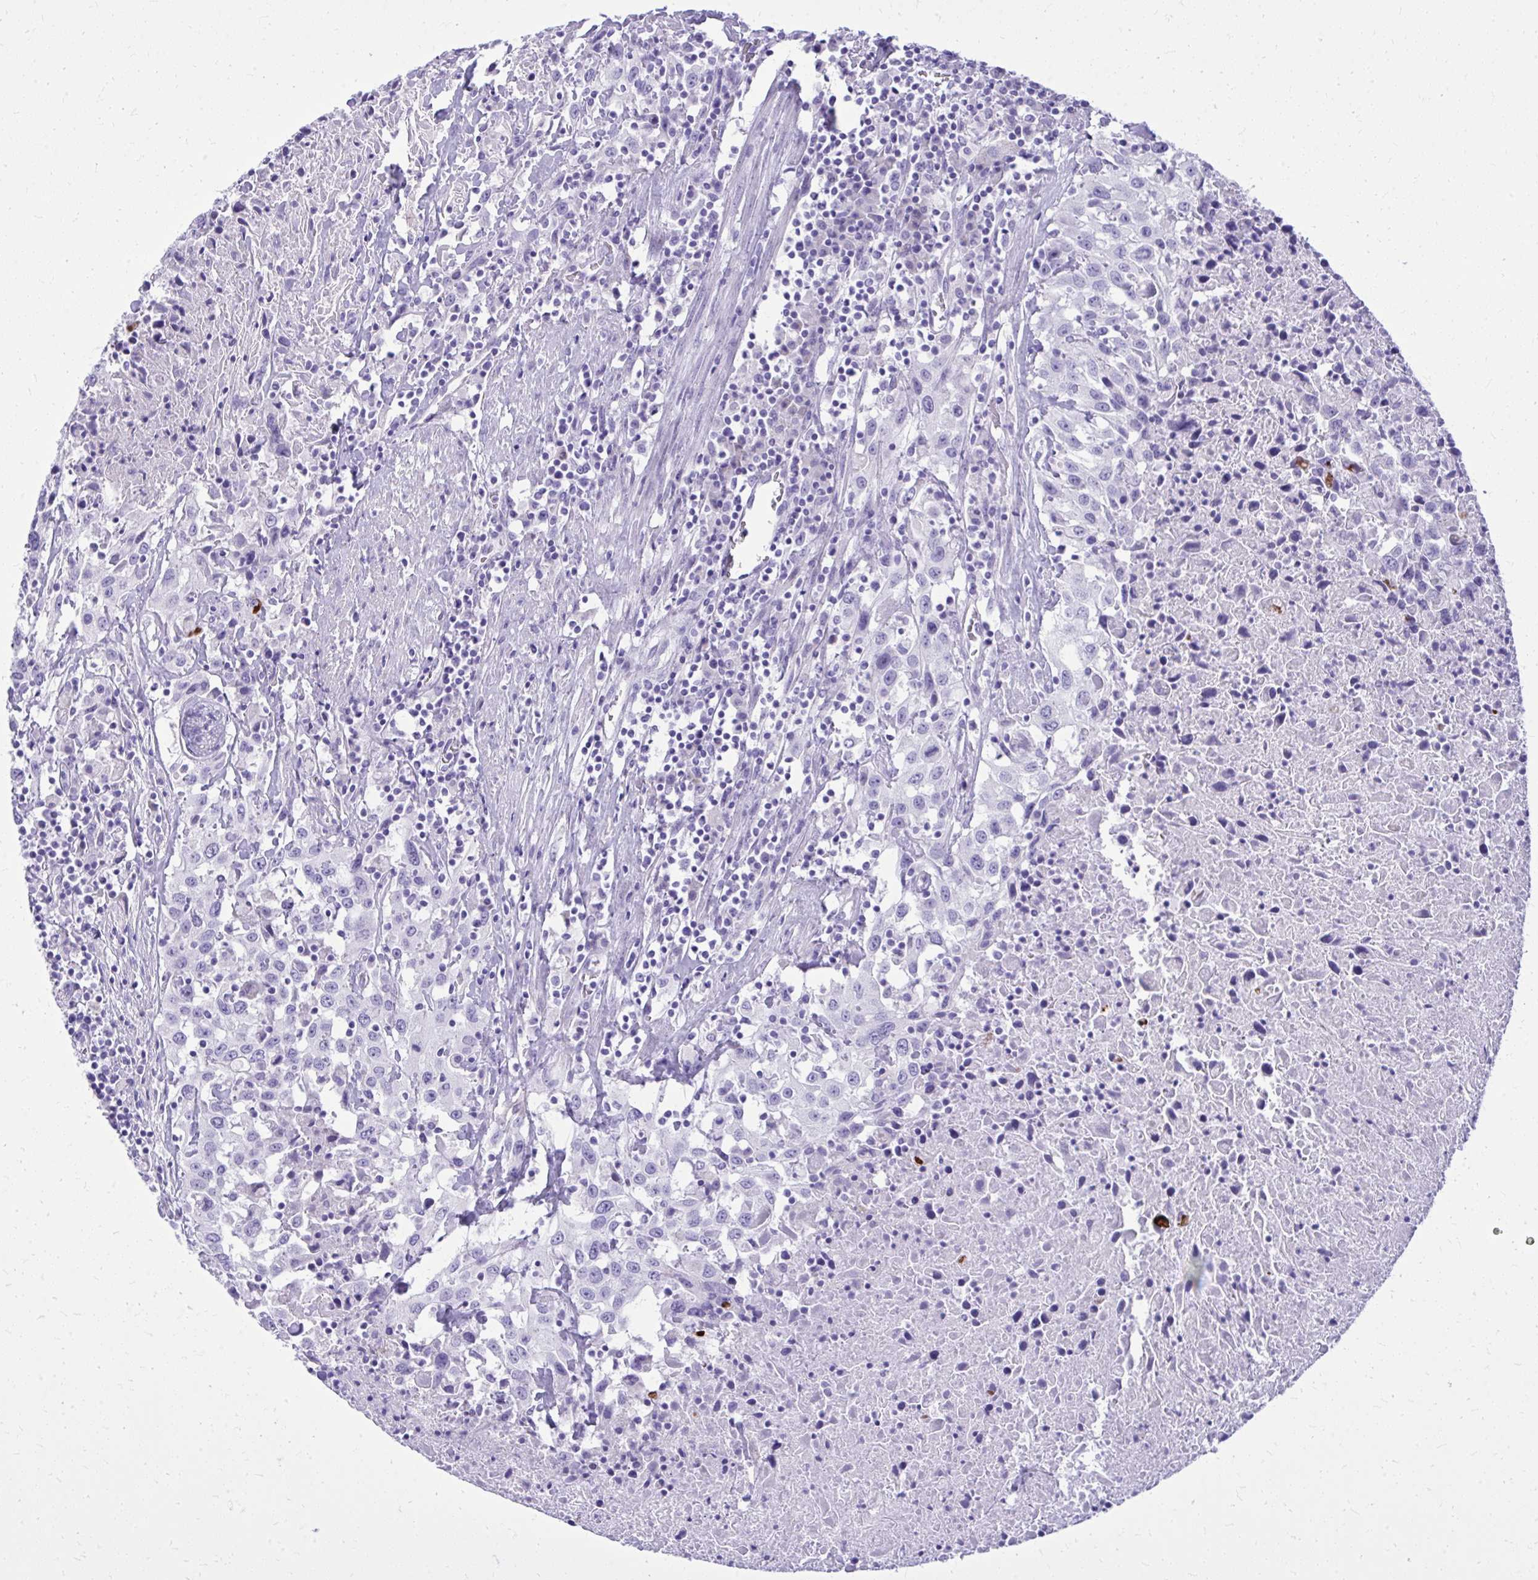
{"staining": {"intensity": "negative", "quantity": "none", "location": "none"}, "tissue": "urothelial cancer", "cell_type": "Tumor cells", "image_type": "cancer", "snomed": [{"axis": "morphology", "description": "Urothelial carcinoma, High grade"}, {"axis": "topography", "description": "Urinary bladder"}], "caption": "Immunohistochemistry of human urothelial carcinoma (high-grade) reveals no staining in tumor cells. (DAB (3,3'-diaminobenzidine) immunohistochemistry, high magnification).", "gene": "BCL6B", "patient": {"sex": "male", "age": 61}}